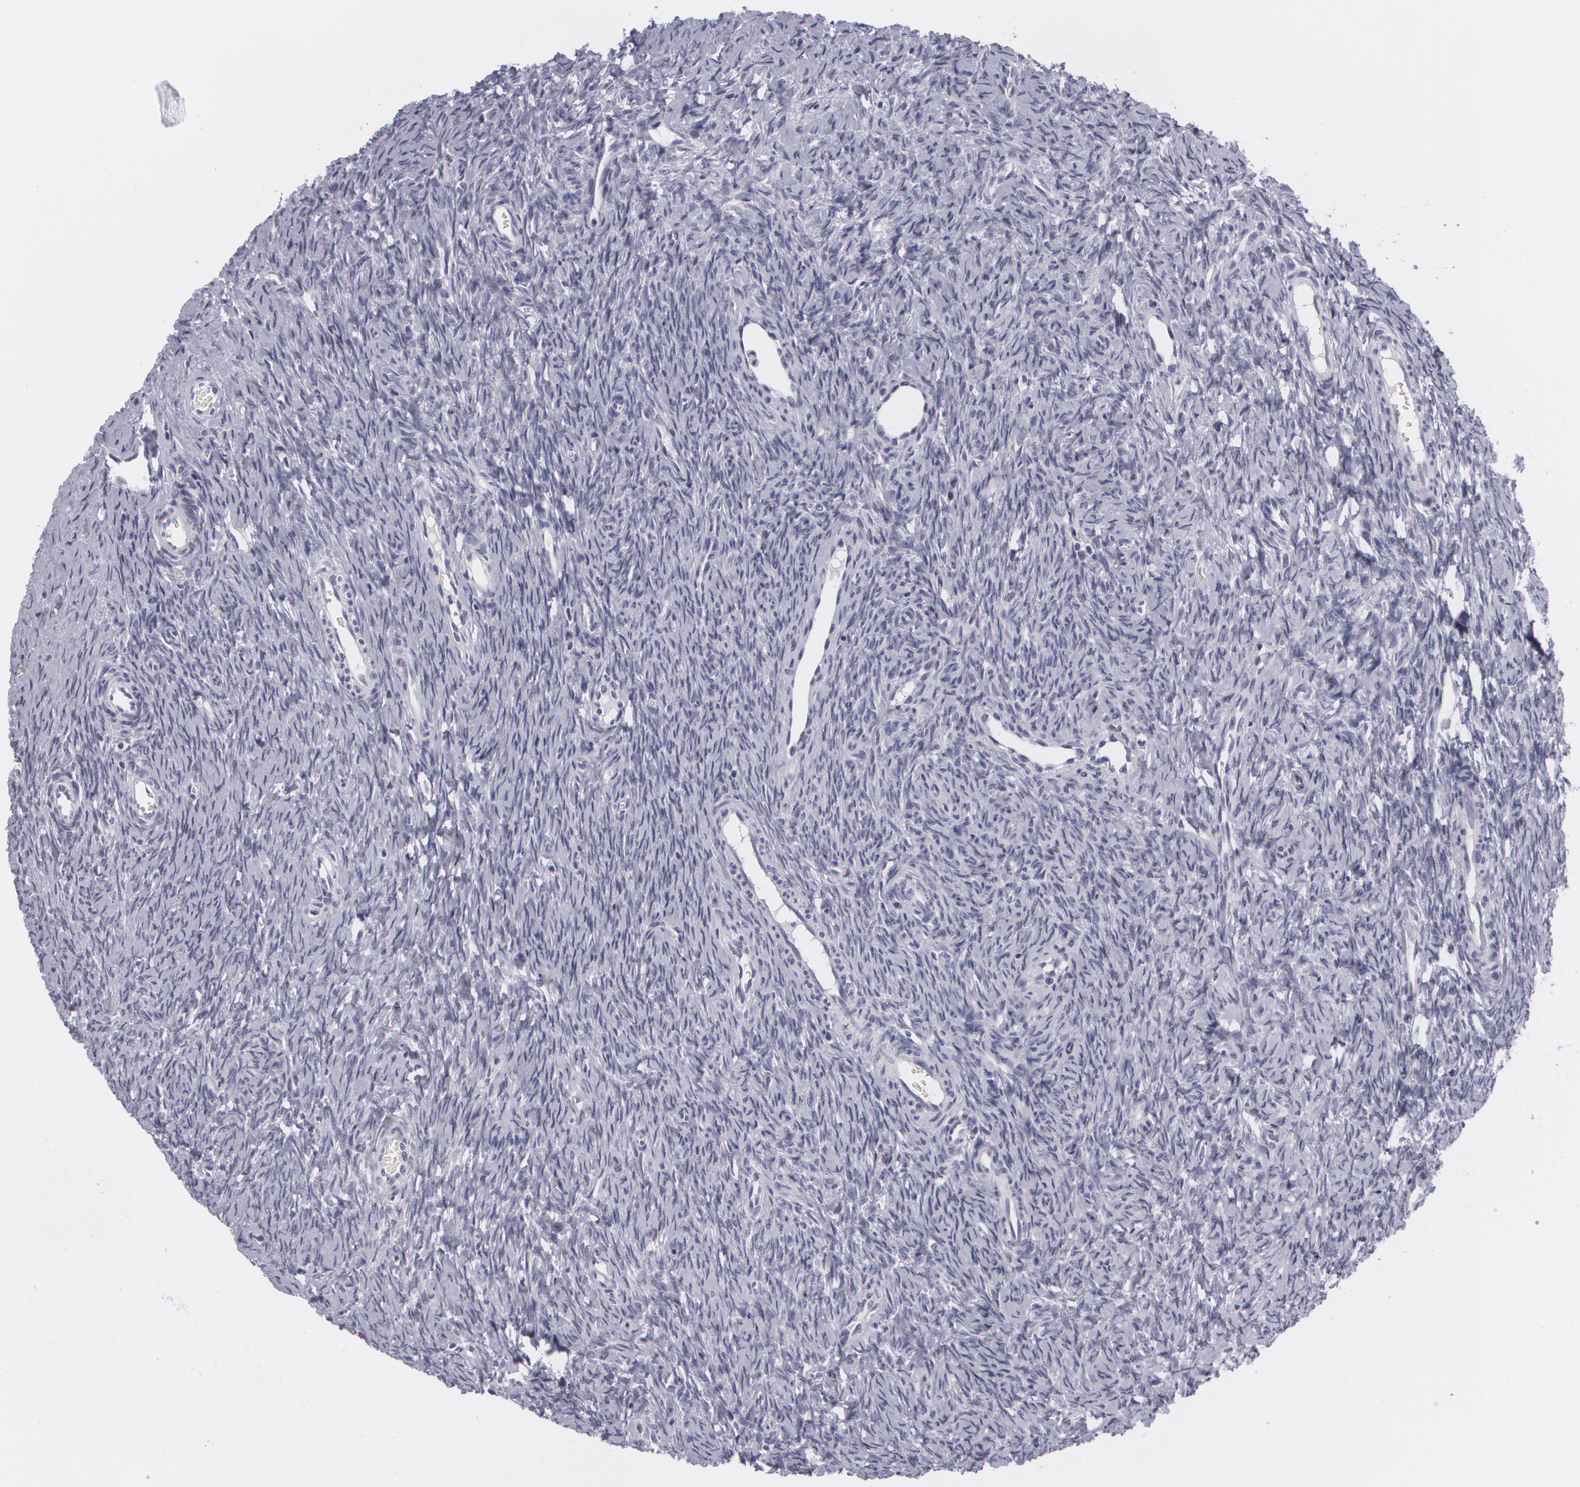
{"staining": {"intensity": "negative", "quantity": "none", "location": "none"}, "tissue": "ovary", "cell_type": "Follicle cells", "image_type": "normal", "snomed": [{"axis": "morphology", "description": "Normal tissue, NOS"}, {"axis": "topography", "description": "Ovary"}], "caption": "Immunohistochemistry (IHC) photomicrograph of normal ovary: human ovary stained with DAB exhibits no significant protein expression in follicle cells. The staining was performed using DAB to visualize the protein expression in brown, while the nuclei were stained in blue with hematoxylin (Magnification: 20x).", "gene": "MBNL3", "patient": {"sex": "female", "age": 32}}